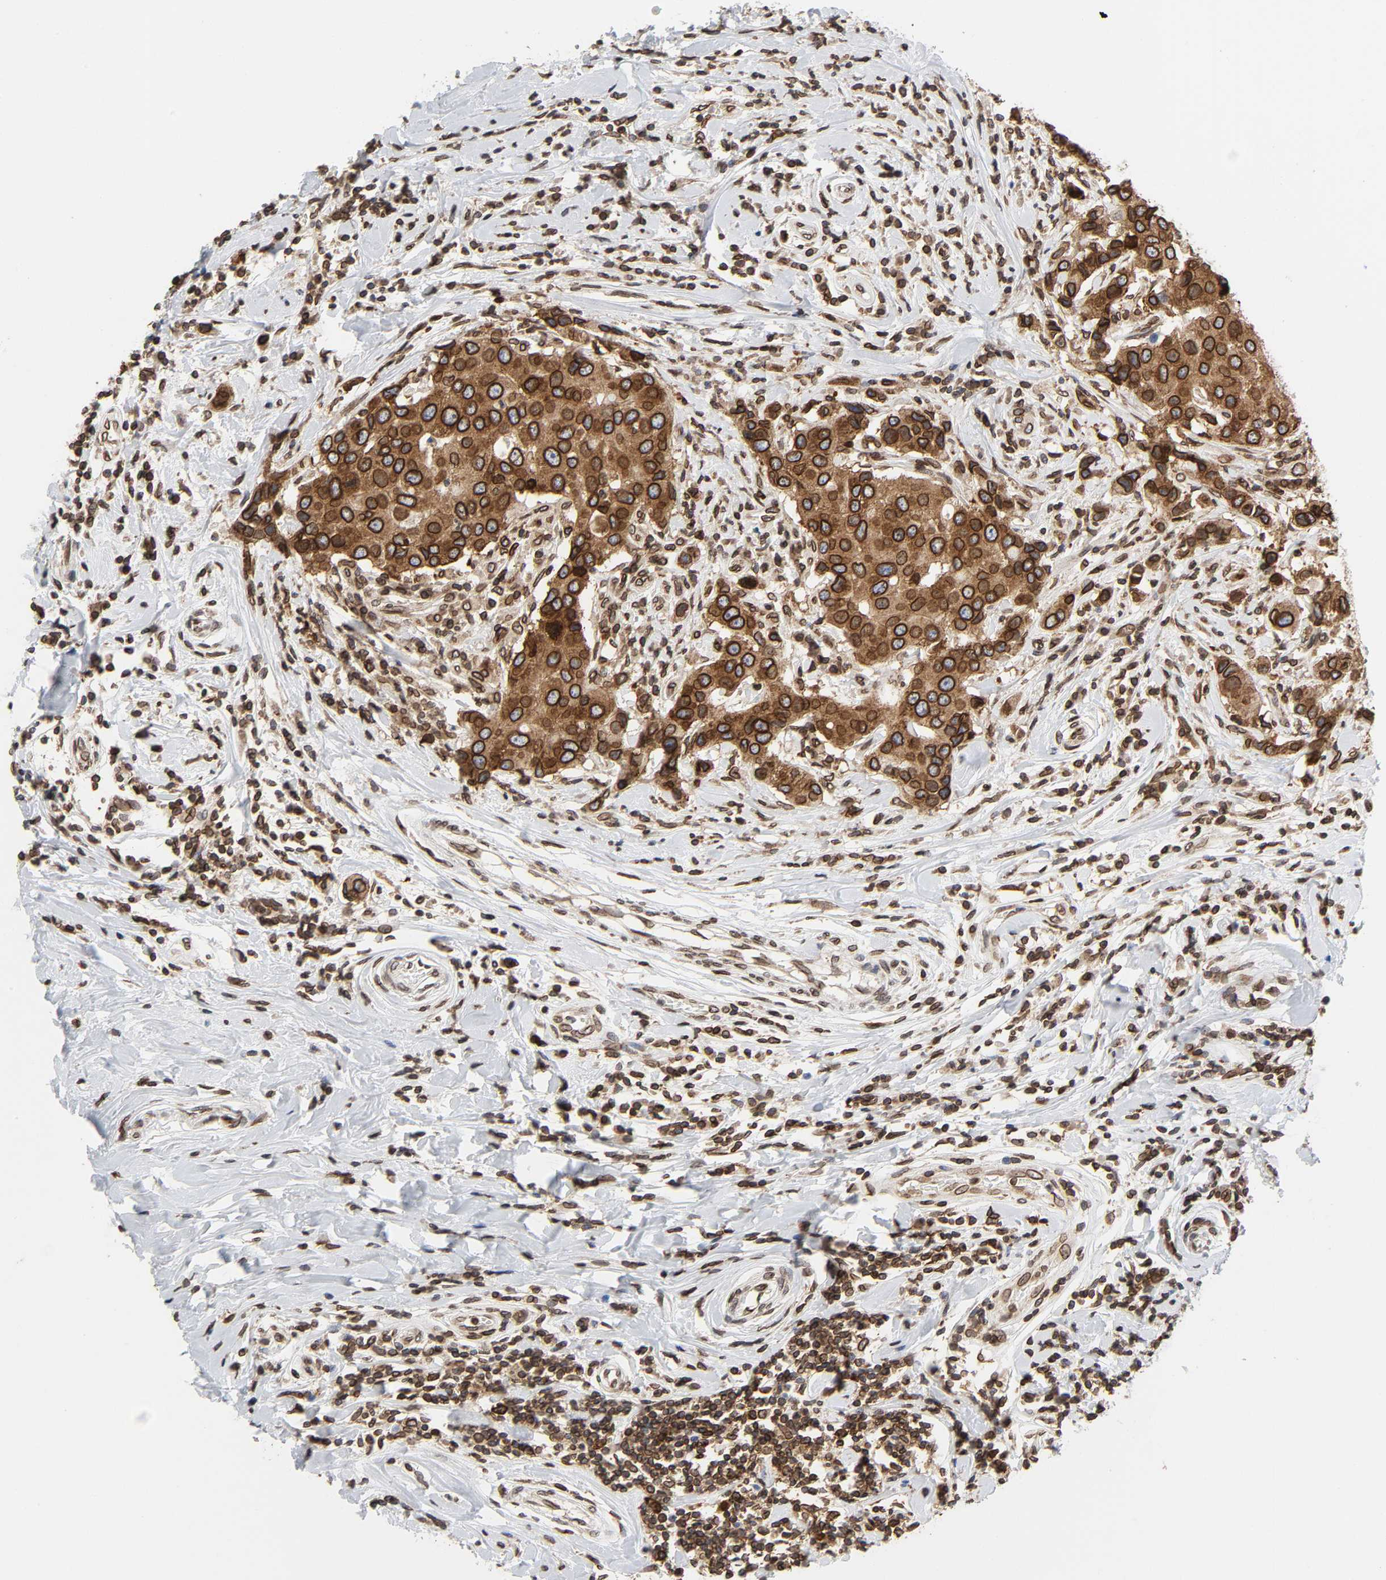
{"staining": {"intensity": "strong", "quantity": ">75%", "location": "cytoplasmic/membranous,nuclear"}, "tissue": "breast cancer", "cell_type": "Tumor cells", "image_type": "cancer", "snomed": [{"axis": "morphology", "description": "Duct carcinoma"}, {"axis": "topography", "description": "Breast"}], "caption": "Immunohistochemistry (IHC) of breast cancer shows high levels of strong cytoplasmic/membranous and nuclear staining in approximately >75% of tumor cells.", "gene": "RANGAP1", "patient": {"sex": "female", "age": 27}}